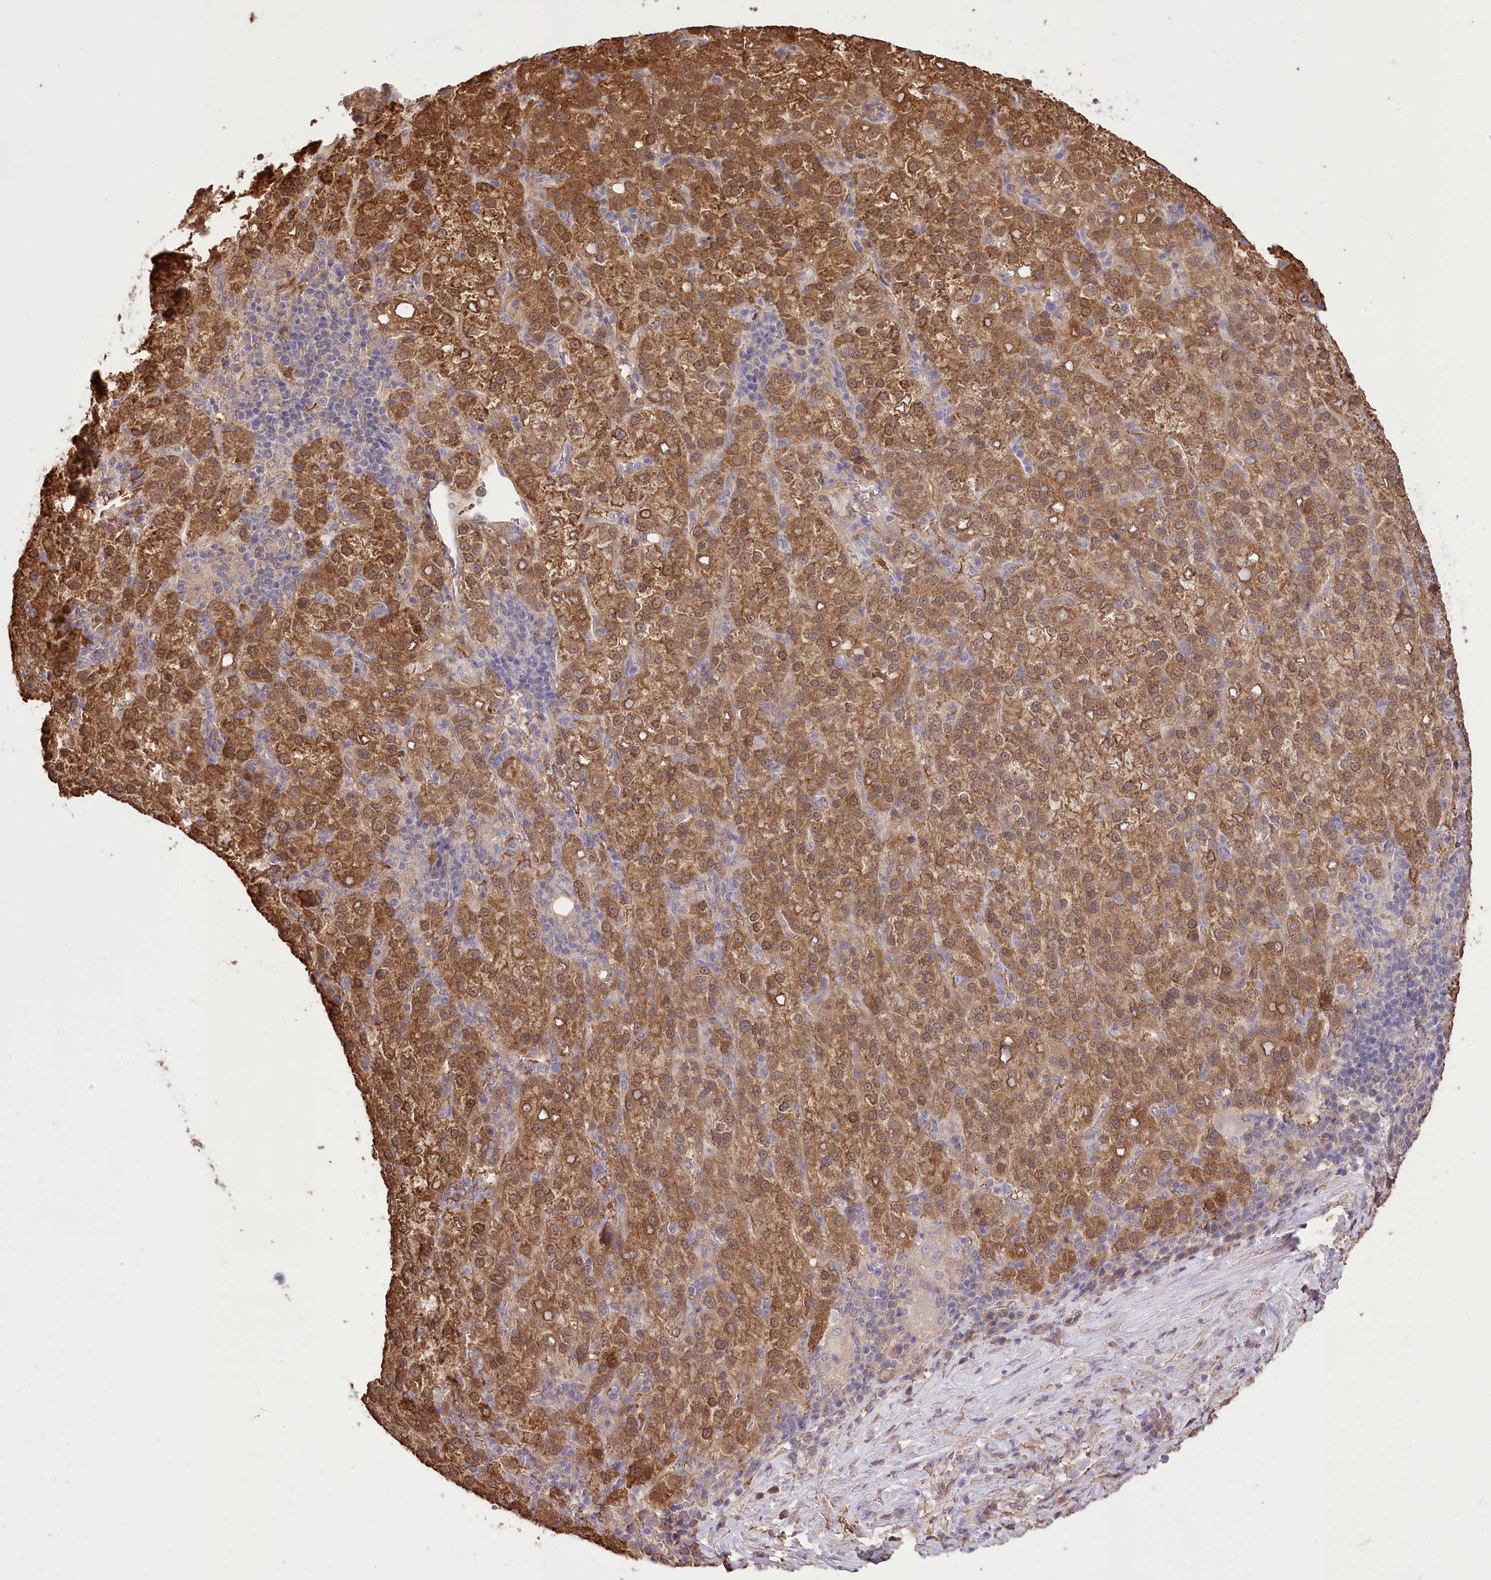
{"staining": {"intensity": "moderate", "quantity": ">75%", "location": "cytoplasmic/membranous"}, "tissue": "liver cancer", "cell_type": "Tumor cells", "image_type": "cancer", "snomed": [{"axis": "morphology", "description": "Carcinoma, Hepatocellular, NOS"}, {"axis": "topography", "description": "Liver"}], "caption": "DAB (3,3'-diaminobenzidine) immunohistochemical staining of liver cancer (hepatocellular carcinoma) demonstrates moderate cytoplasmic/membranous protein positivity in approximately >75% of tumor cells.", "gene": "R3HDM2", "patient": {"sex": "female", "age": 58}}